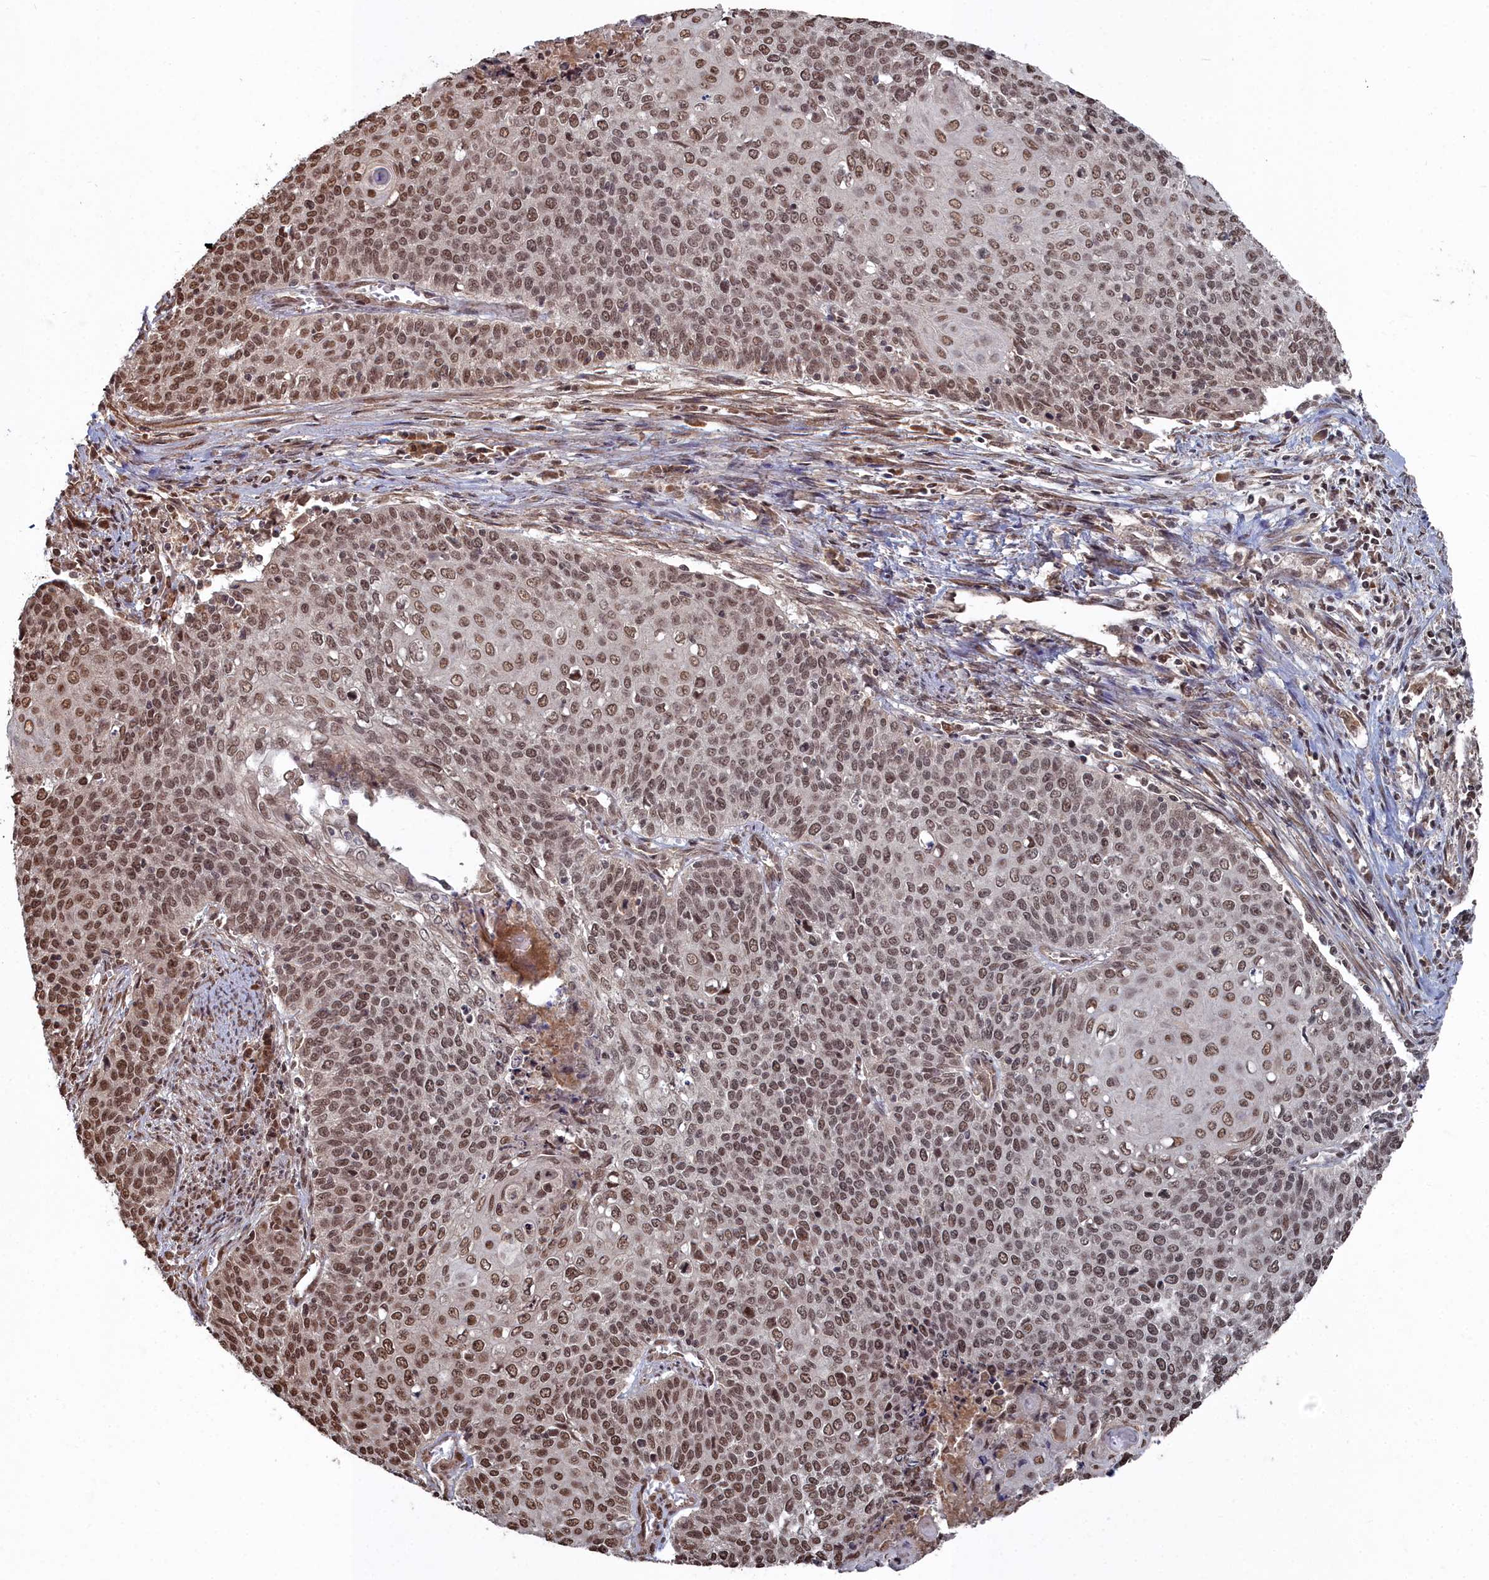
{"staining": {"intensity": "moderate", "quantity": ">75%", "location": "nuclear"}, "tissue": "cervical cancer", "cell_type": "Tumor cells", "image_type": "cancer", "snomed": [{"axis": "morphology", "description": "Squamous cell carcinoma, NOS"}, {"axis": "topography", "description": "Cervix"}], "caption": "Immunohistochemical staining of human squamous cell carcinoma (cervical) exhibits moderate nuclear protein positivity in about >75% of tumor cells.", "gene": "CCNP", "patient": {"sex": "female", "age": 39}}